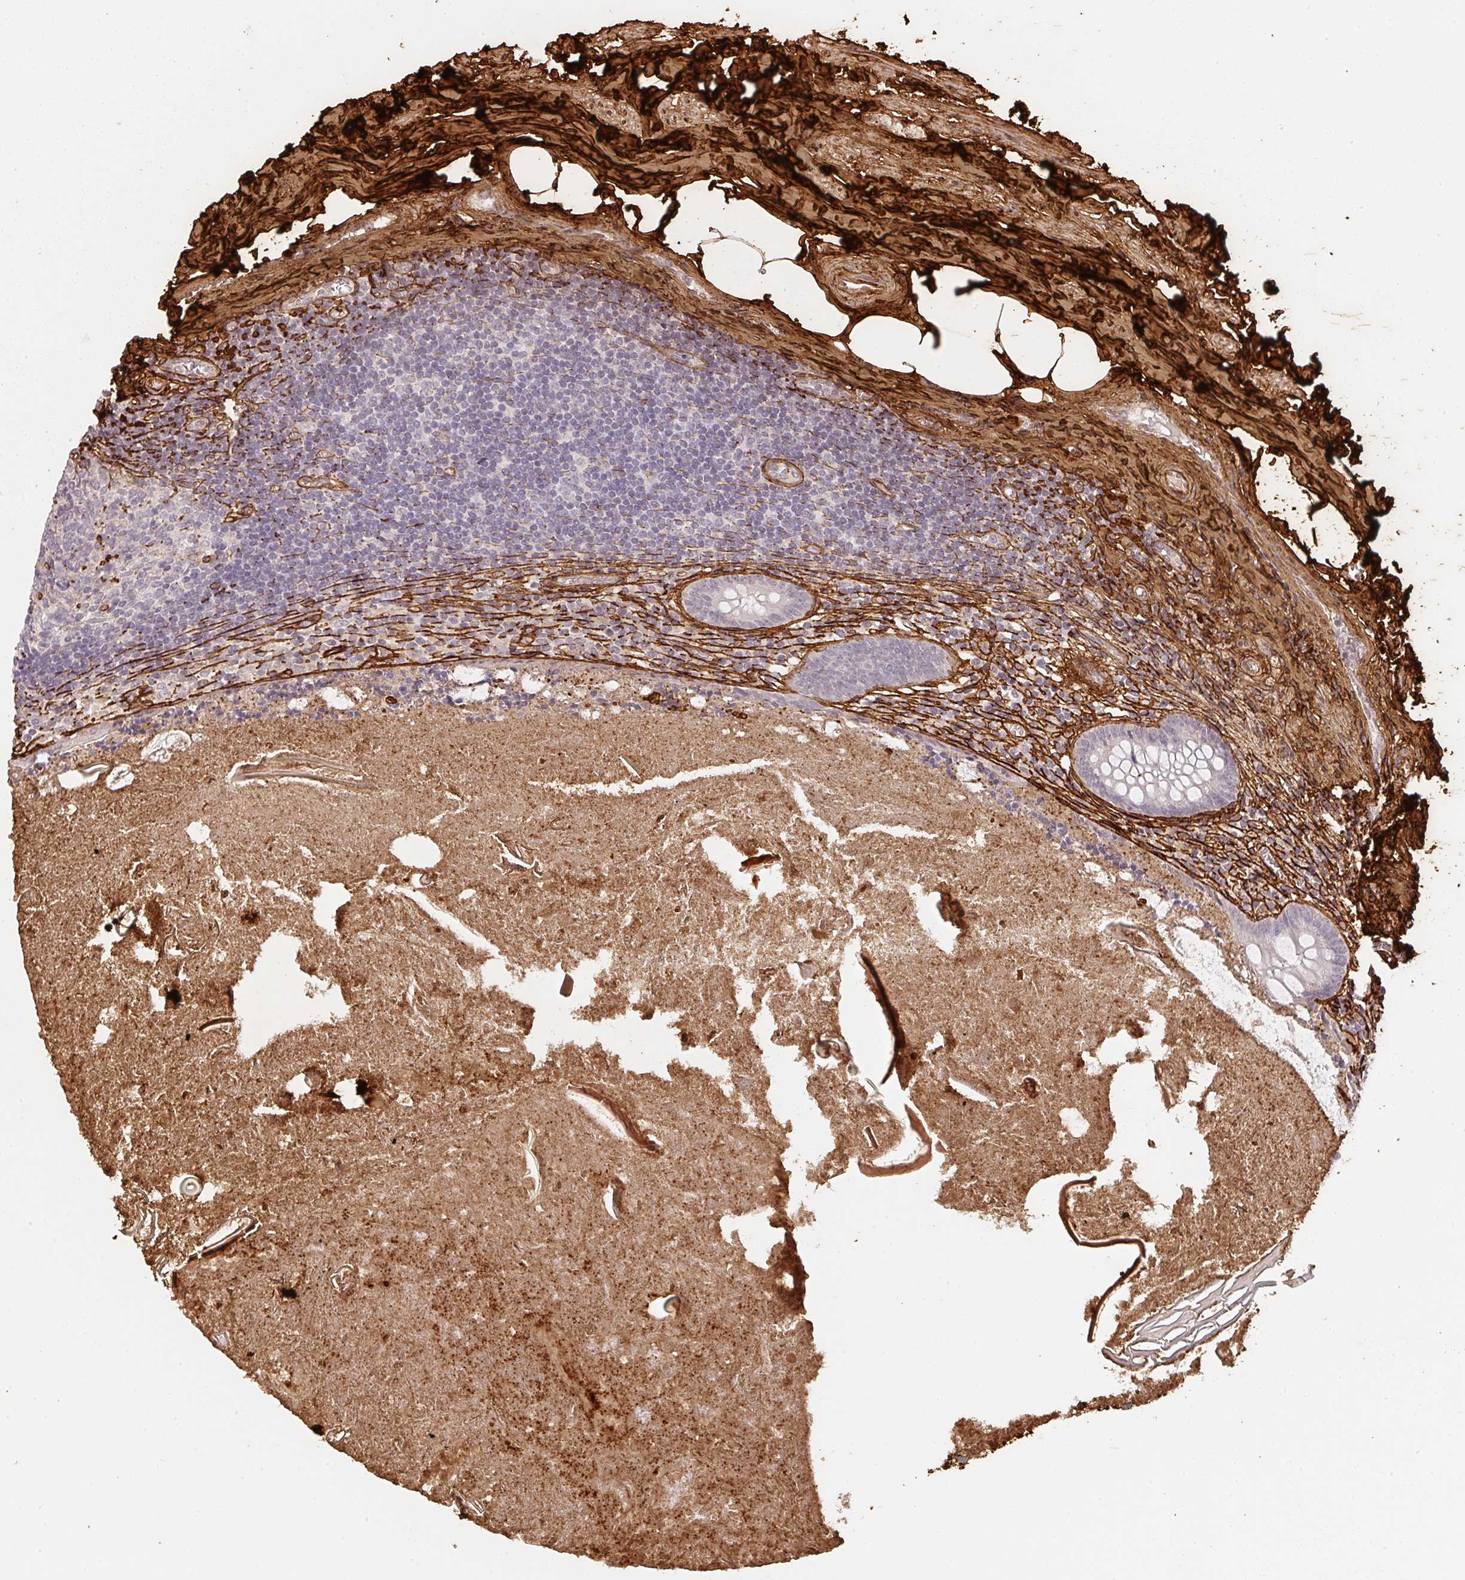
{"staining": {"intensity": "negative", "quantity": "none", "location": "none"}, "tissue": "appendix", "cell_type": "Glandular cells", "image_type": "normal", "snomed": [{"axis": "morphology", "description": "Normal tissue, NOS"}, {"axis": "topography", "description": "Appendix"}], "caption": "A high-resolution image shows IHC staining of unremarkable appendix, which reveals no significant expression in glandular cells.", "gene": "COL3A1", "patient": {"sex": "female", "age": 17}}